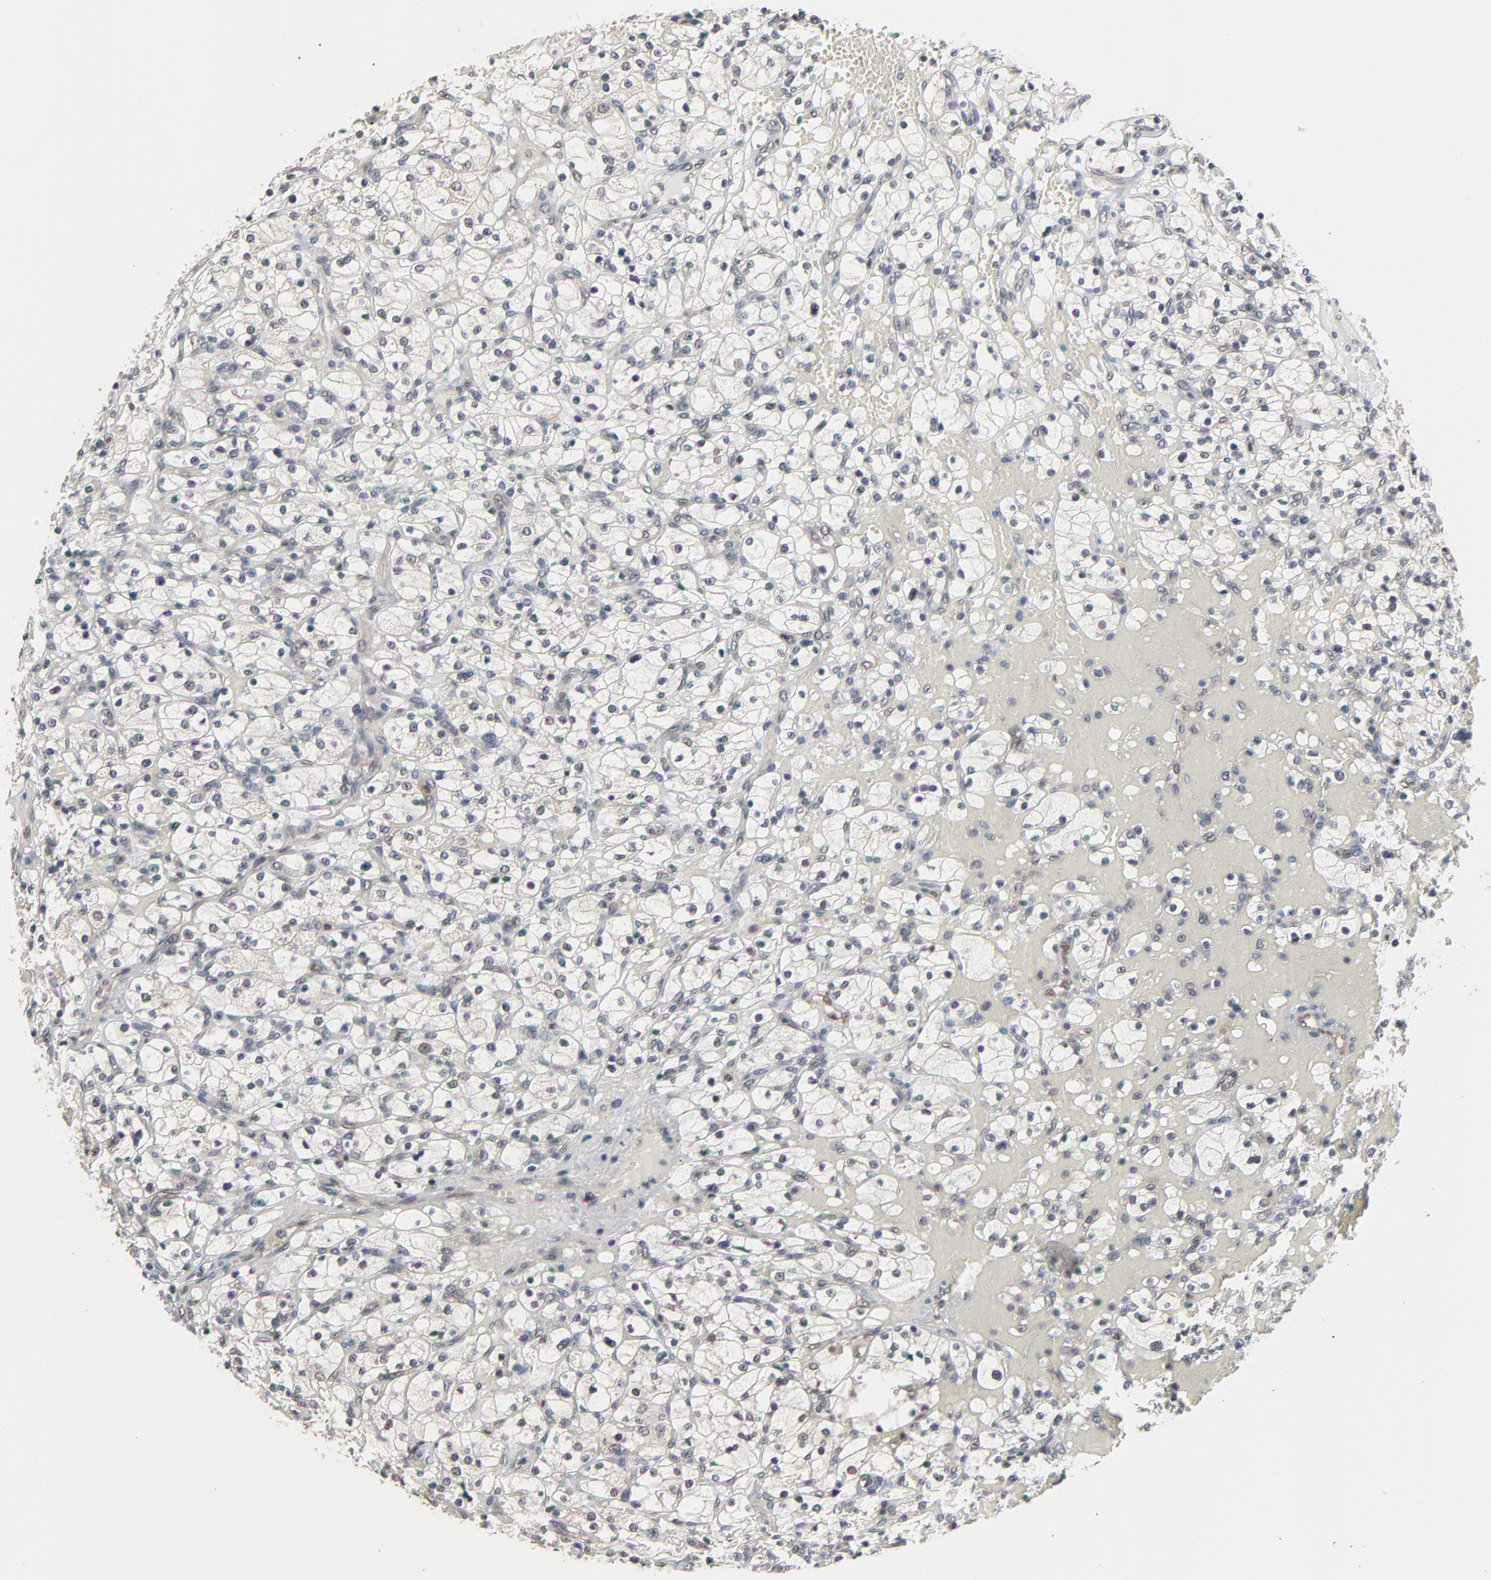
{"staining": {"intensity": "negative", "quantity": "none", "location": "none"}, "tissue": "renal cancer", "cell_type": "Tumor cells", "image_type": "cancer", "snomed": [{"axis": "morphology", "description": "Adenocarcinoma, NOS"}, {"axis": "topography", "description": "Kidney"}], "caption": "IHC of human renal cancer reveals no staining in tumor cells.", "gene": "ZNF419", "patient": {"sex": "female", "age": 83}}